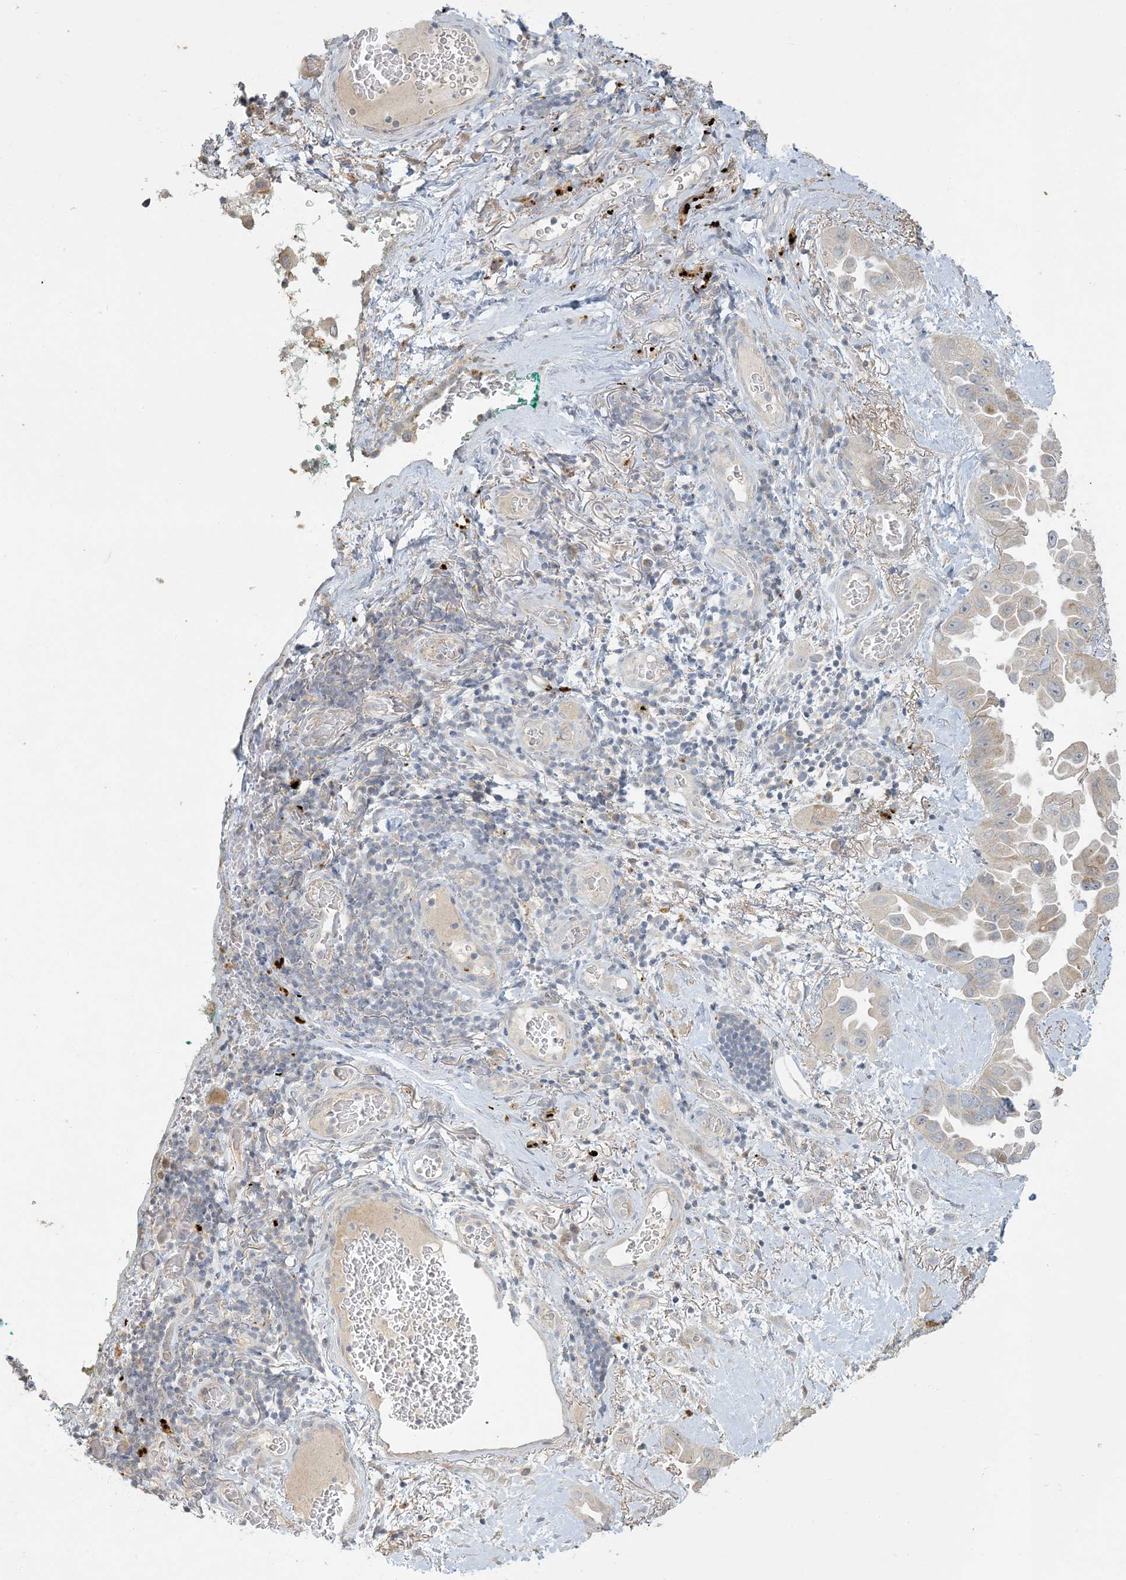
{"staining": {"intensity": "weak", "quantity": "<25%", "location": "cytoplasmic/membranous"}, "tissue": "lung cancer", "cell_type": "Tumor cells", "image_type": "cancer", "snomed": [{"axis": "morphology", "description": "Adenocarcinoma, NOS"}, {"axis": "topography", "description": "Lung"}], "caption": "This is a image of IHC staining of lung cancer (adenocarcinoma), which shows no positivity in tumor cells.", "gene": "LTN1", "patient": {"sex": "female", "age": 67}}